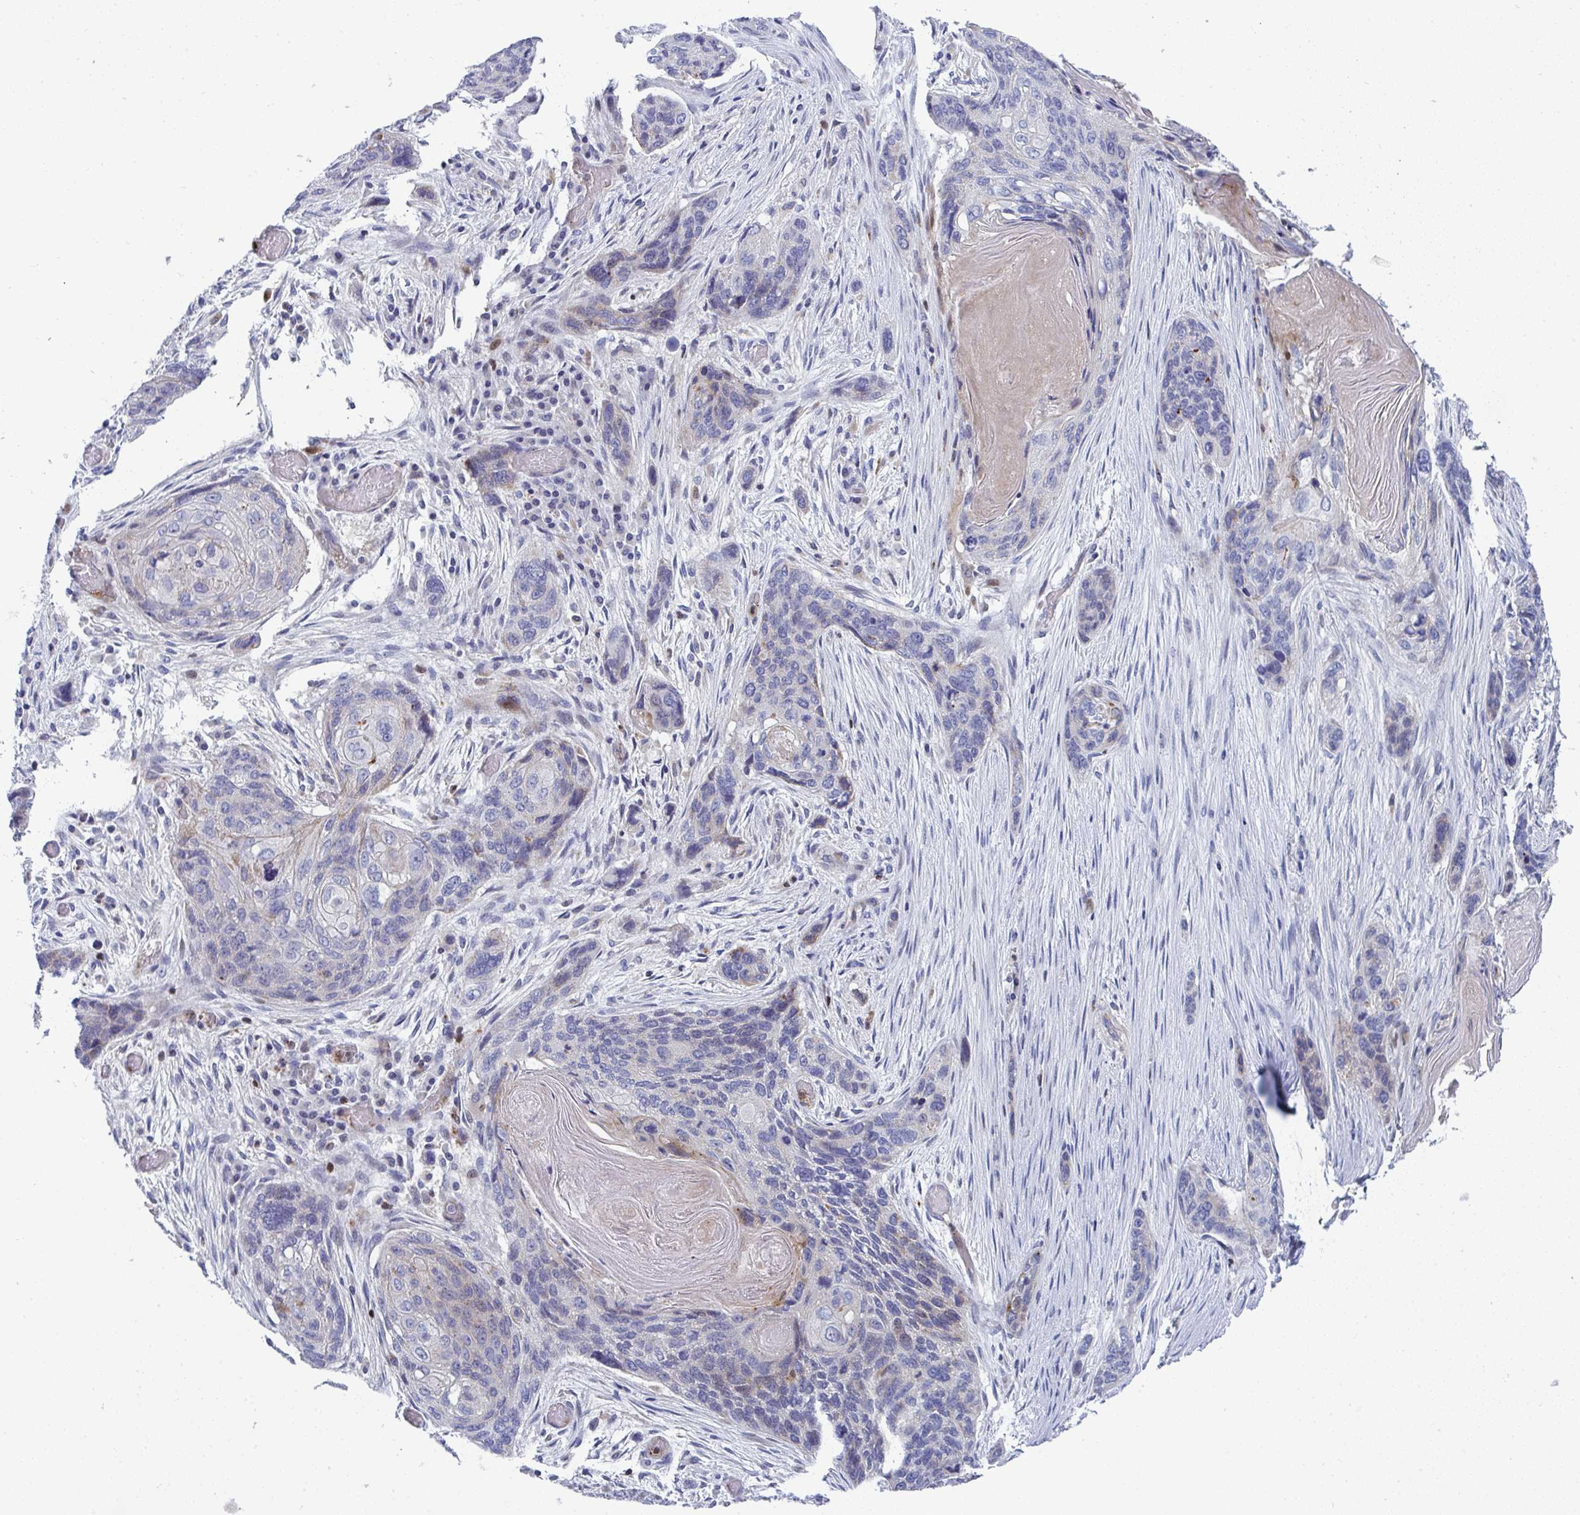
{"staining": {"intensity": "negative", "quantity": "none", "location": "none"}, "tissue": "lung cancer", "cell_type": "Tumor cells", "image_type": "cancer", "snomed": [{"axis": "morphology", "description": "Squamous cell carcinoma, NOS"}, {"axis": "morphology", "description": "Squamous cell carcinoma, metastatic, NOS"}, {"axis": "topography", "description": "Lymph node"}, {"axis": "topography", "description": "Lung"}], "caption": "Tumor cells show no significant protein positivity in squamous cell carcinoma (lung).", "gene": "AOC2", "patient": {"sex": "male", "age": 41}}